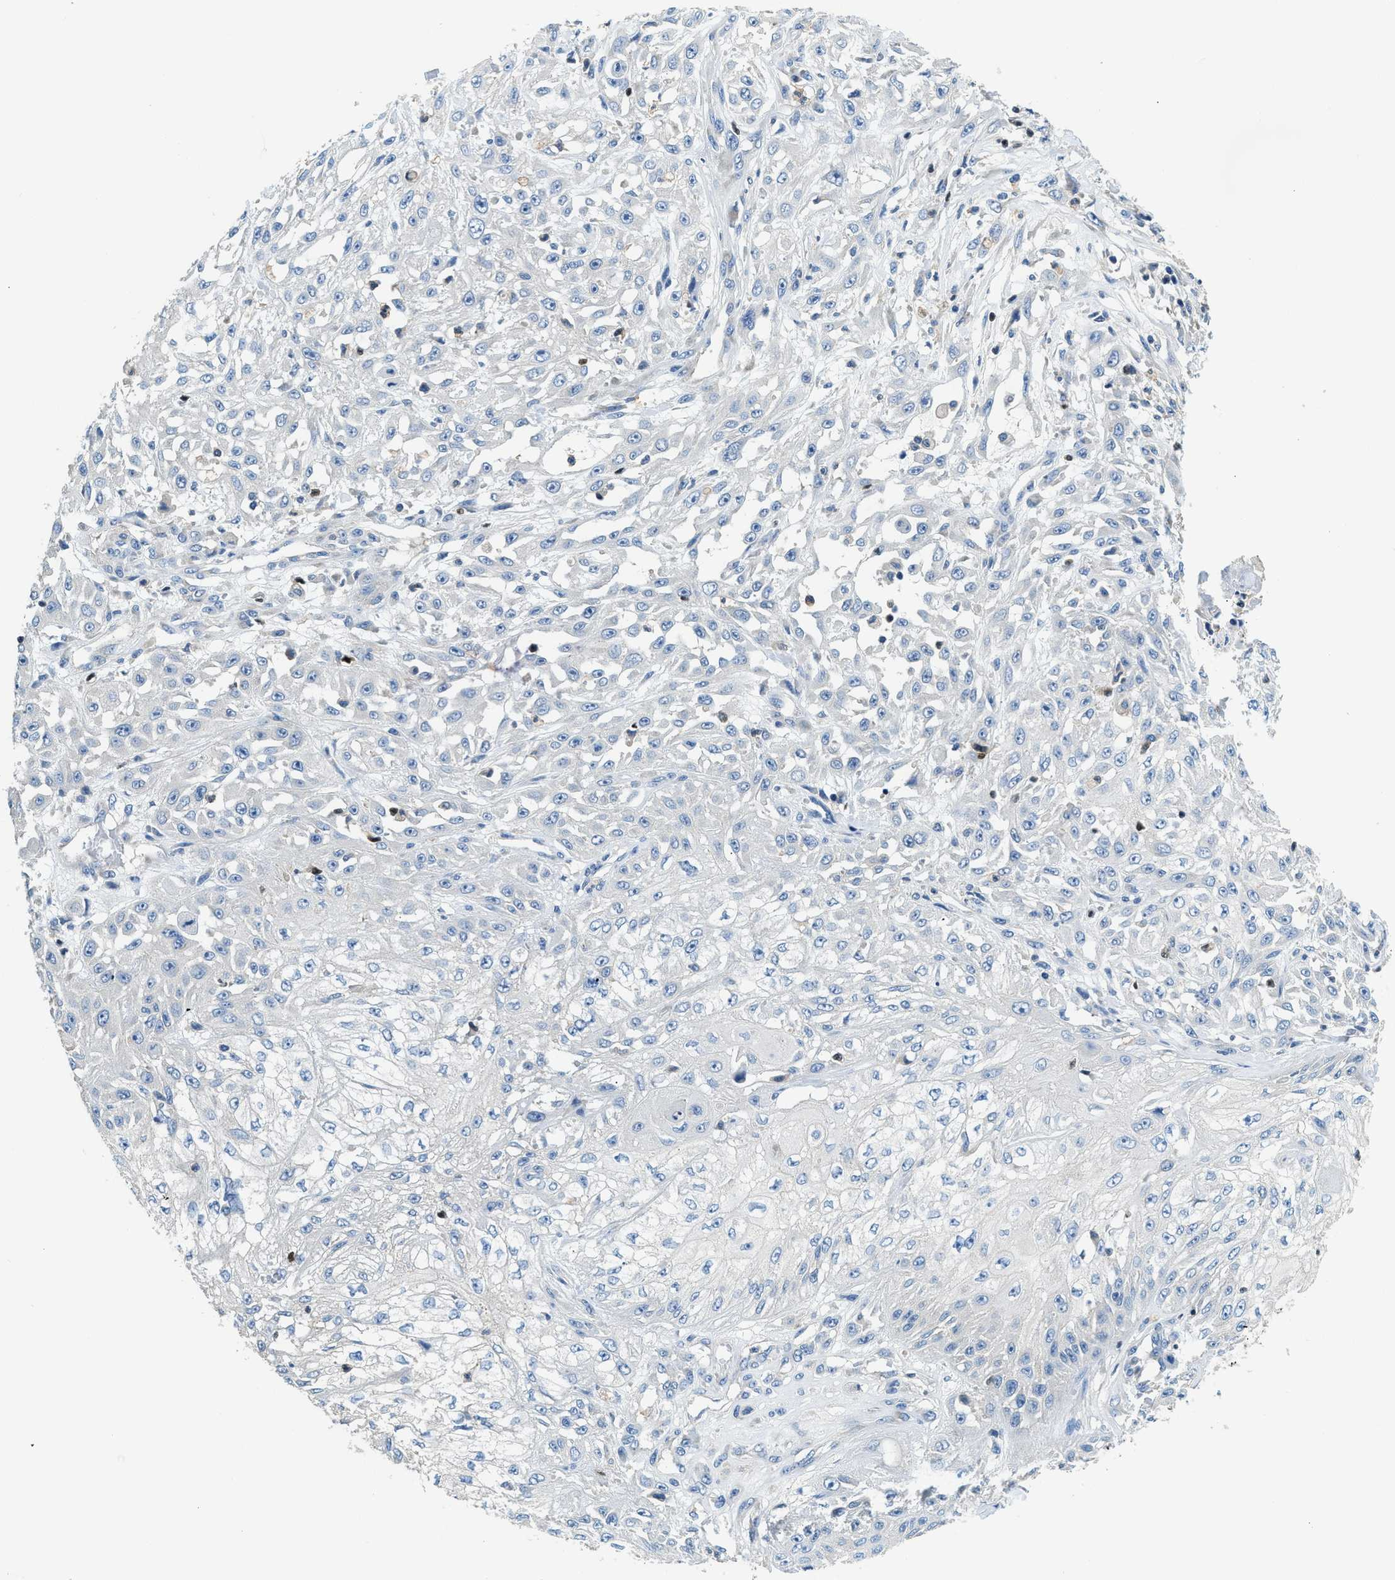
{"staining": {"intensity": "negative", "quantity": "none", "location": "none"}, "tissue": "skin cancer", "cell_type": "Tumor cells", "image_type": "cancer", "snomed": [{"axis": "morphology", "description": "Squamous cell carcinoma, NOS"}, {"axis": "morphology", "description": "Squamous cell carcinoma, metastatic, NOS"}, {"axis": "topography", "description": "Skin"}, {"axis": "topography", "description": "Lymph node"}], "caption": "High power microscopy histopathology image of an immunohistochemistry (IHC) histopathology image of skin cancer (squamous cell carcinoma), revealing no significant staining in tumor cells. (DAB IHC, high magnification).", "gene": "TOX", "patient": {"sex": "male", "age": 75}}